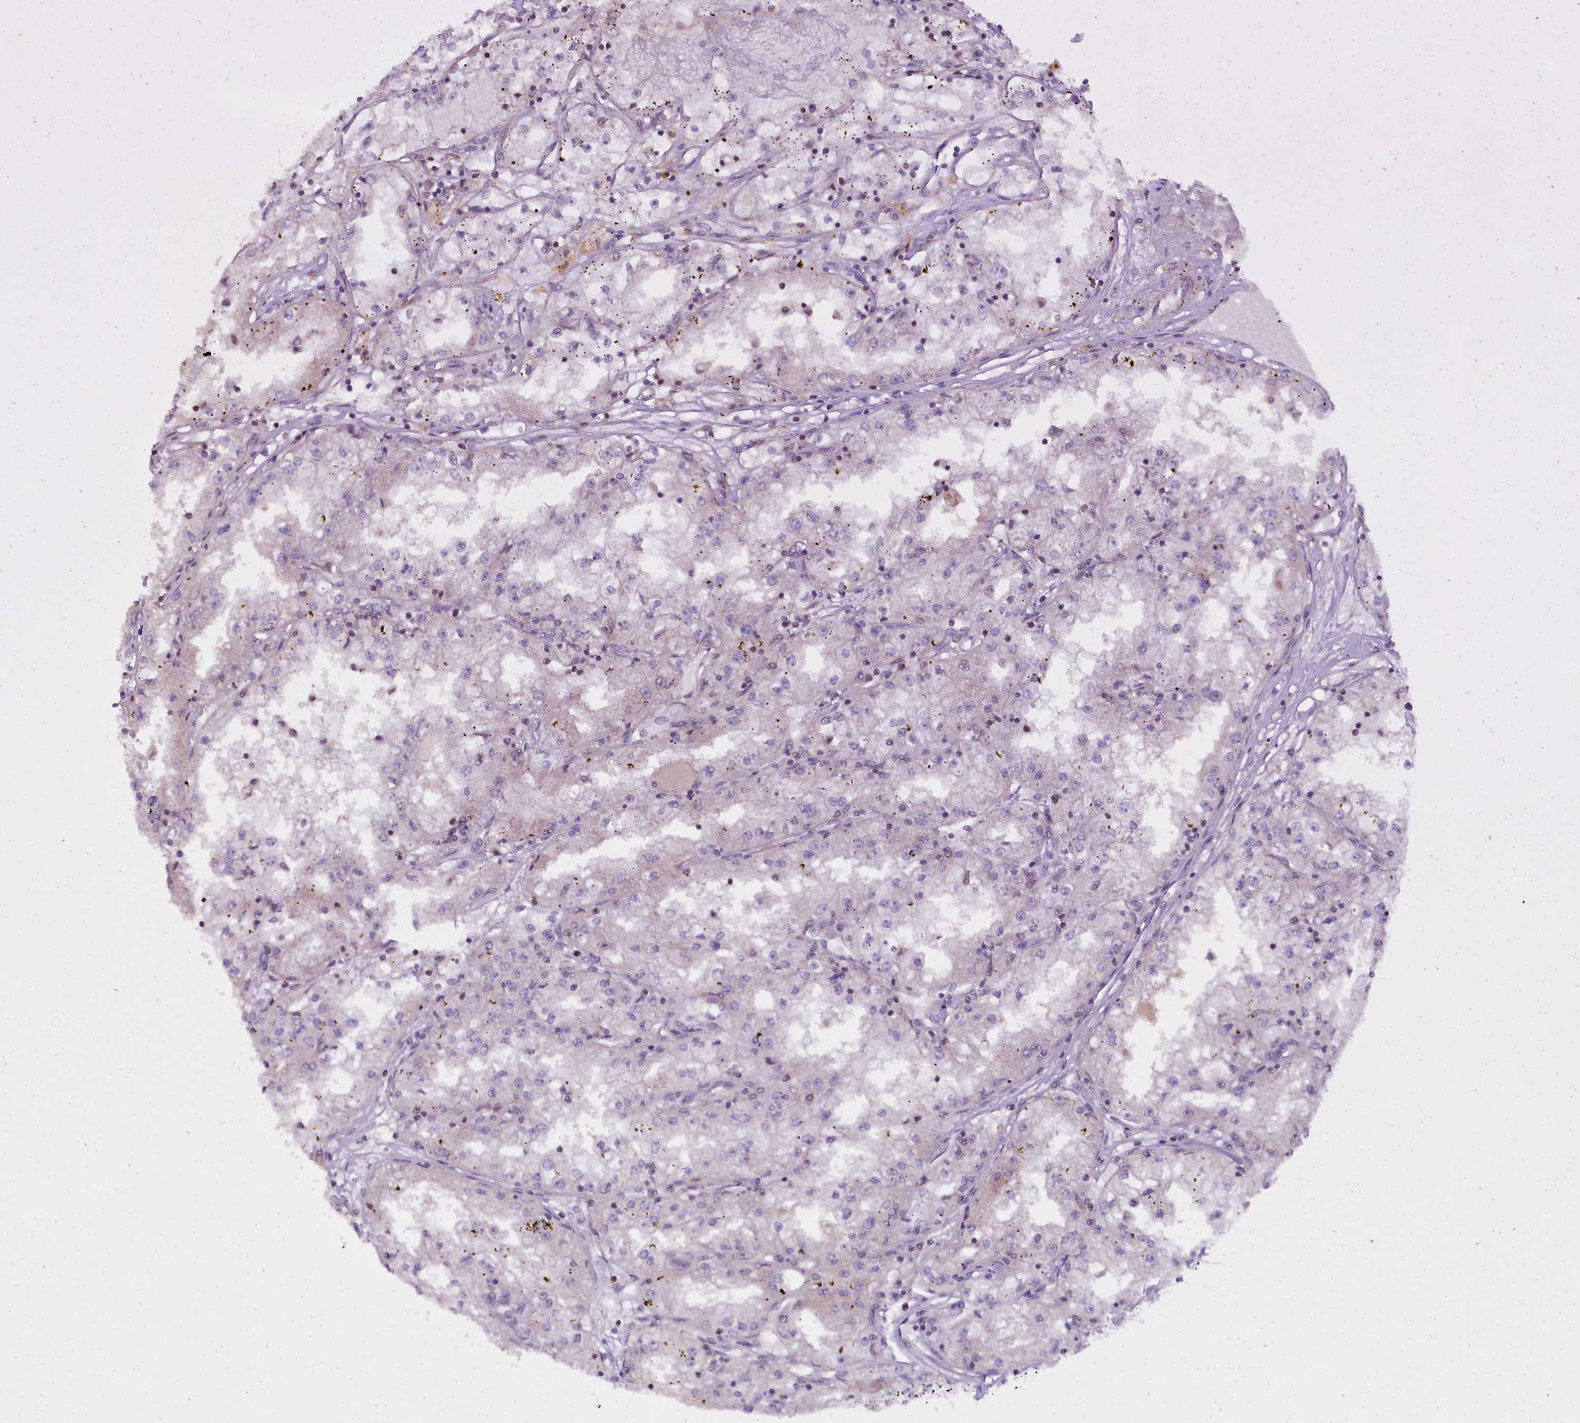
{"staining": {"intensity": "negative", "quantity": "none", "location": "none"}, "tissue": "renal cancer", "cell_type": "Tumor cells", "image_type": "cancer", "snomed": [{"axis": "morphology", "description": "Adenocarcinoma, NOS"}, {"axis": "topography", "description": "Kidney"}], "caption": "Immunohistochemistry image of neoplastic tissue: adenocarcinoma (renal) stained with DAB reveals no significant protein positivity in tumor cells. Nuclei are stained in blue.", "gene": "RPUSD3", "patient": {"sex": "male", "age": 56}}